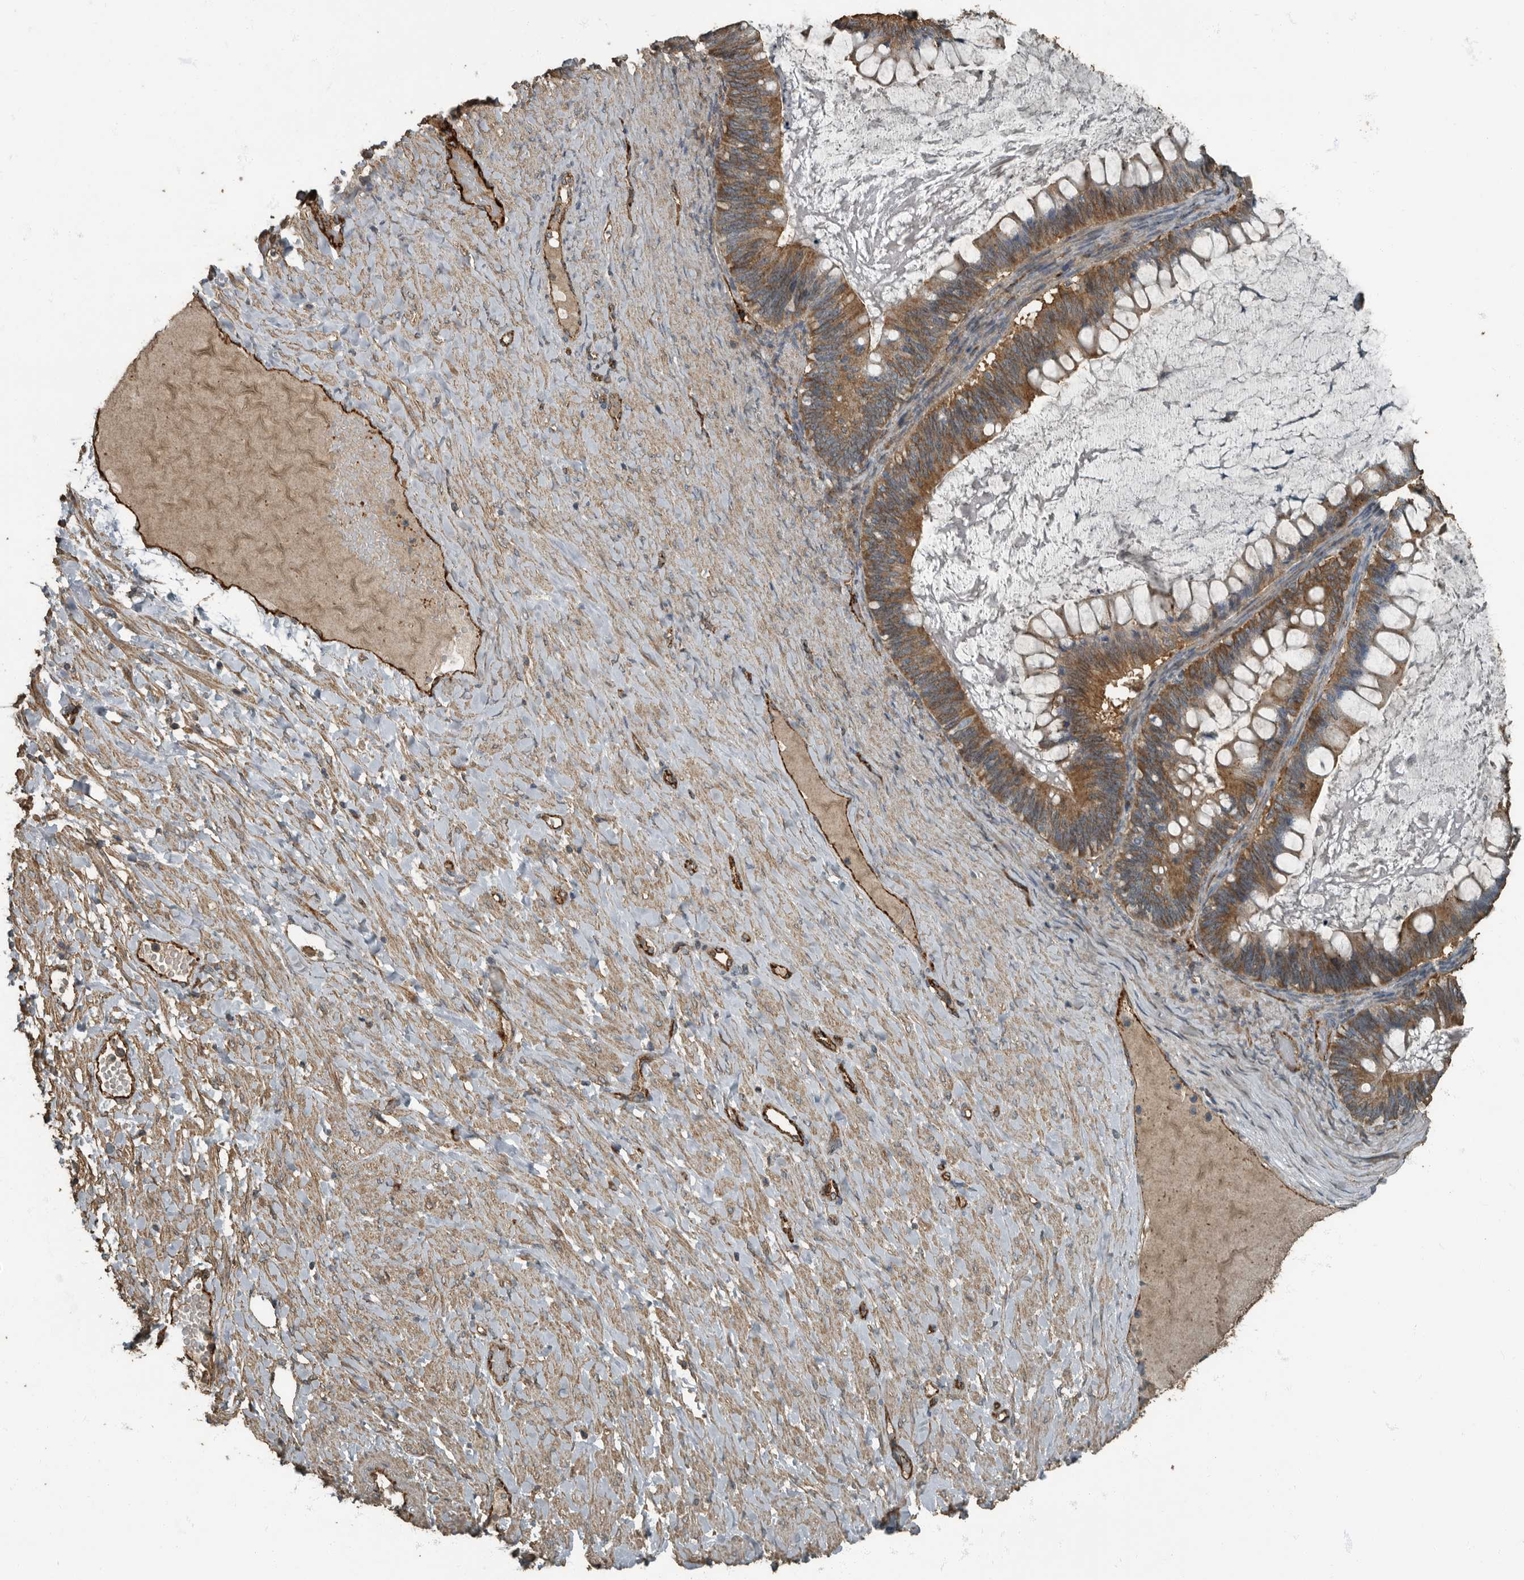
{"staining": {"intensity": "moderate", "quantity": ">75%", "location": "cytoplasmic/membranous"}, "tissue": "ovarian cancer", "cell_type": "Tumor cells", "image_type": "cancer", "snomed": [{"axis": "morphology", "description": "Cystadenocarcinoma, mucinous, NOS"}, {"axis": "topography", "description": "Ovary"}], "caption": "The micrograph exhibits staining of mucinous cystadenocarcinoma (ovarian), revealing moderate cytoplasmic/membranous protein expression (brown color) within tumor cells.", "gene": "IL15RA", "patient": {"sex": "female", "age": 61}}